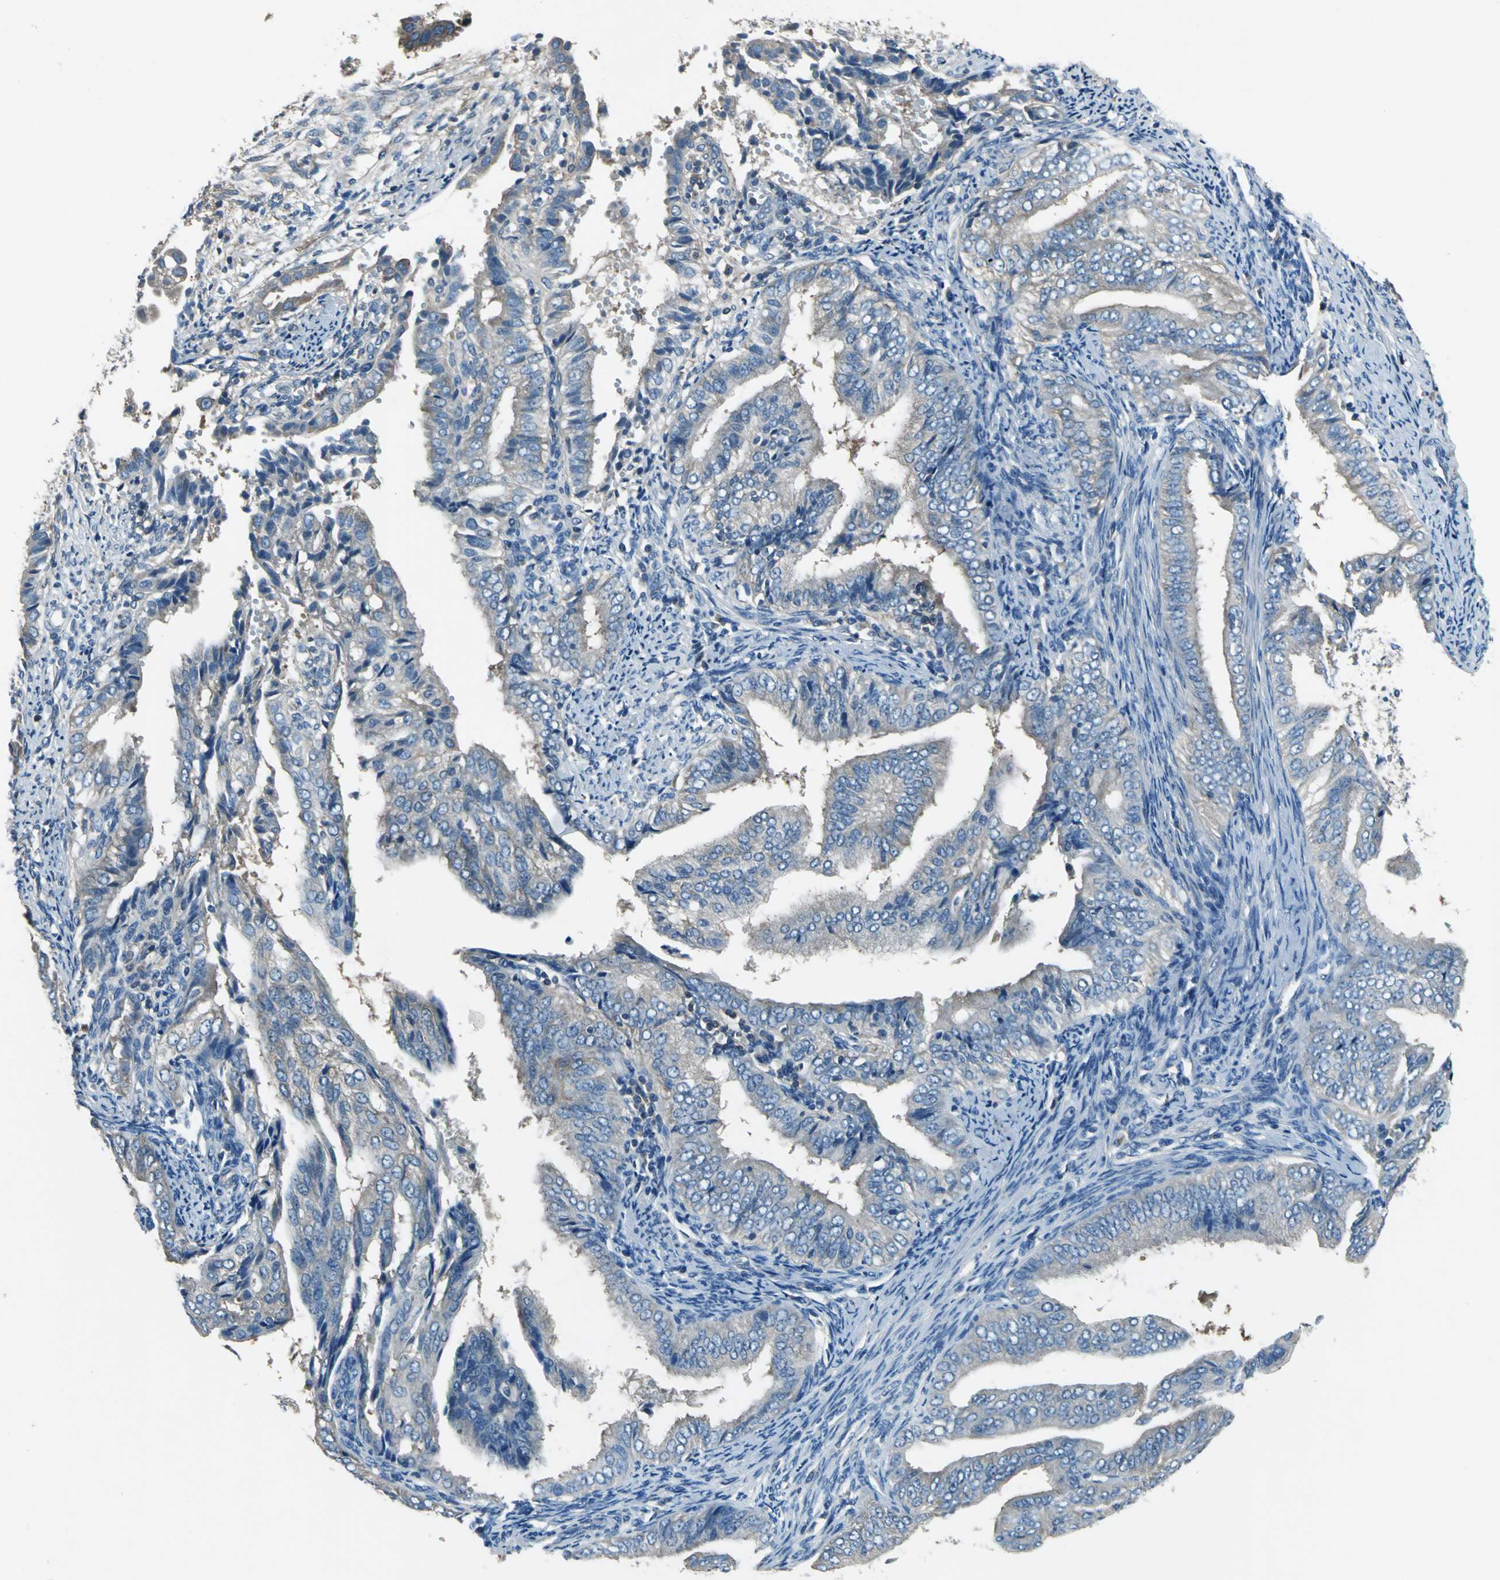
{"staining": {"intensity": "weak", "quantity": "<25%", "location": "cytoplasmic/membranous"}, "tissue": "endometrial cancer", "cell_type": "Tumor cells", "image_type": "cancer", "snomed": [{"axis": "morphology", "description": "Adenocarcinoma, NOS"}, {"axis": "topography", "description": "Endometrium"}], "caption": "Human adenocarcinoma (endometrial) stained for a protein using IHC displays no positivity in tumor cells.", "gene": "PRKCA", "patient": {"sex": "female", "age": 58}}